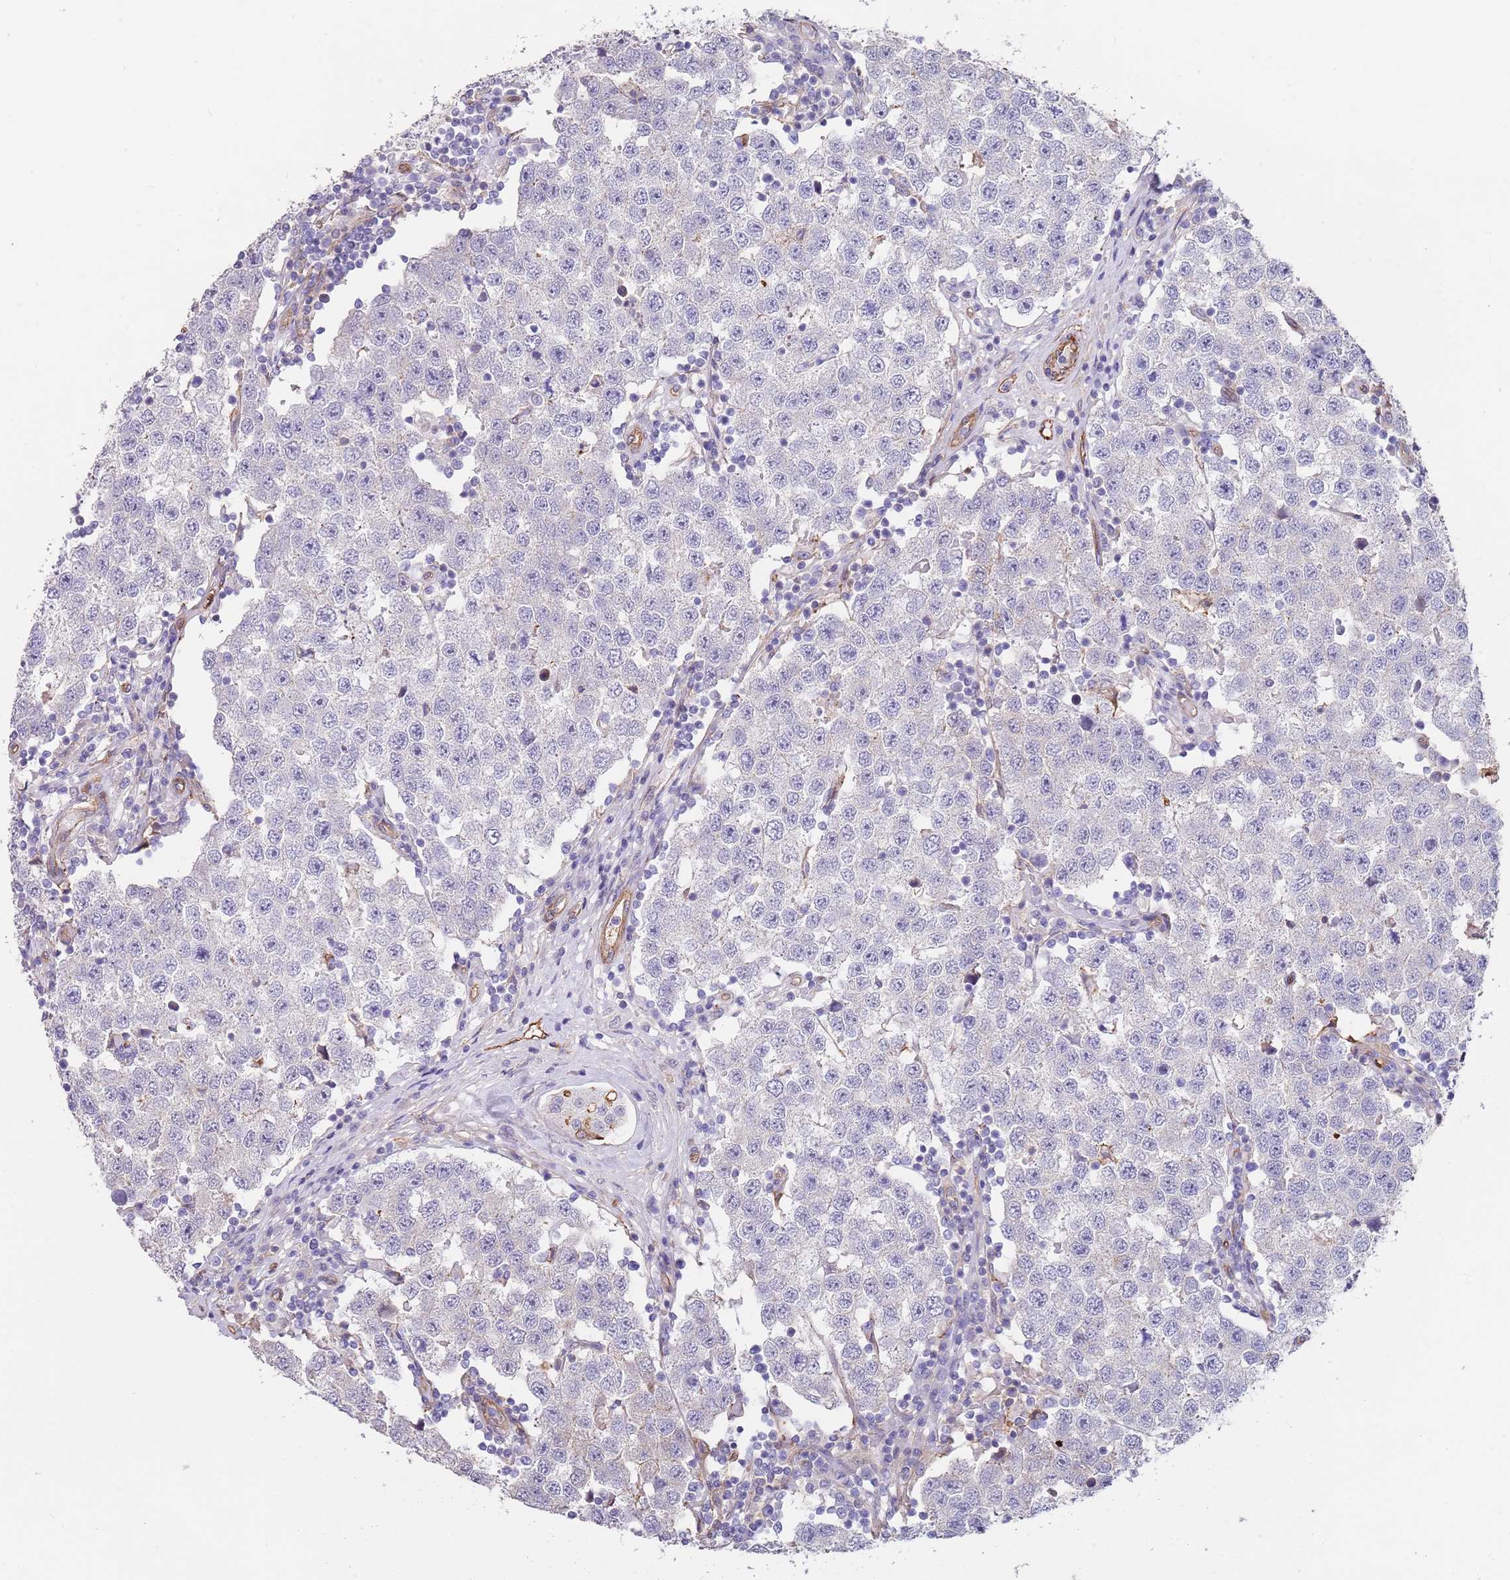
{"staining": {"intensity": "negative", "quantity": "none", "location": "none"}, "tissue": "testis cancer", "cell_type": "Tumor cells", "image_type": "cancer", "snomed": [{"axis": "morphology", "description": "Seminoma, NOS"}, {"axis": "topography", "description": "Testis"}], "caption": "The photomicrograph demonstrates no staining of tumor cells in testis cancer.", "gene": "BPNT1", "patient": {"sex": "male", "age": 34}}